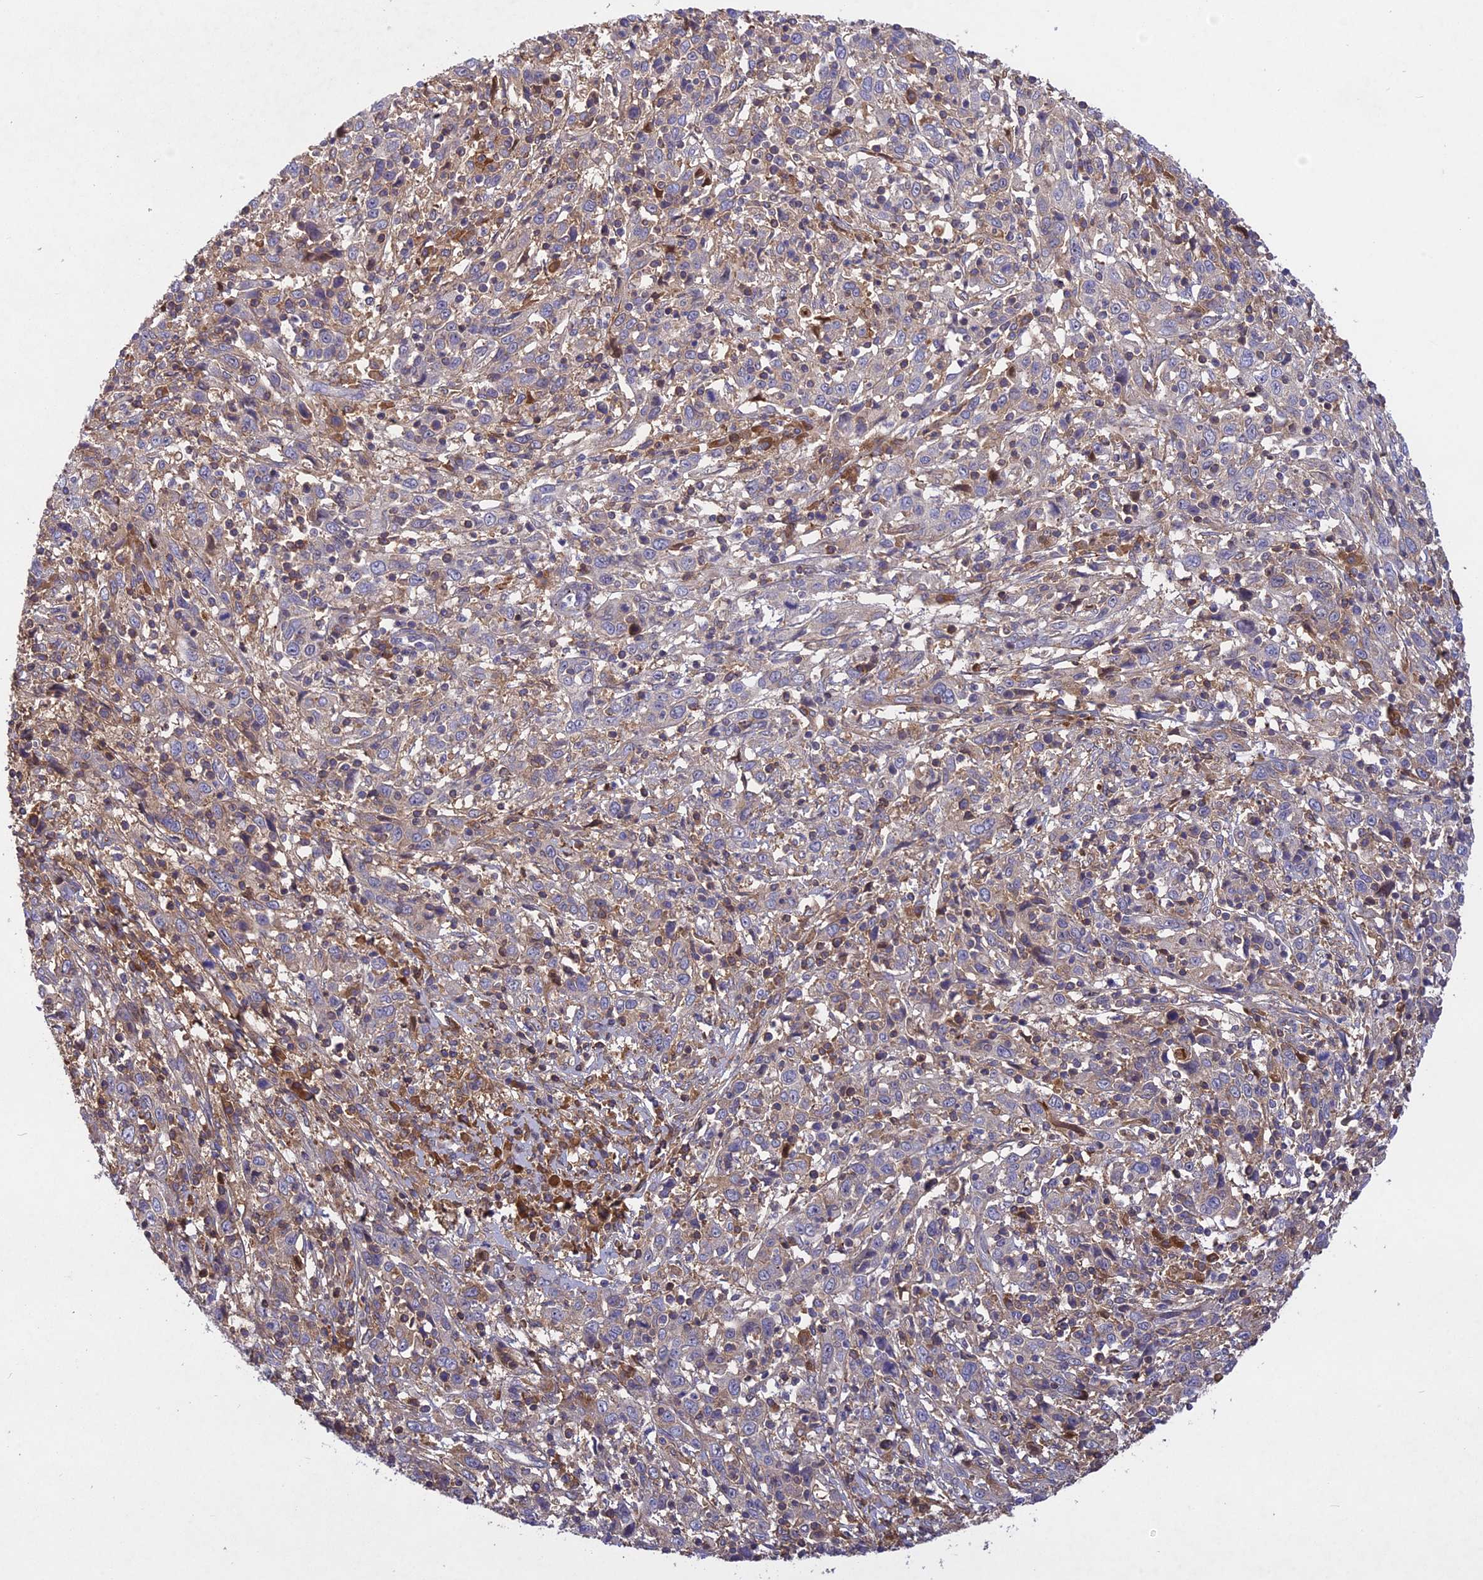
{"staining": {"intensity": "negative", "quantity": "none", "location": "none"}, "tissue": "cervical cancer", "cell_type": "Tumor cells", "image_type": "cancer", "snomed": [{"axis": "morphology", "description": "Squamous cell carcinoma, NOS"}, {"axis": "topography", "description": "Cervix"}], "caption": "High power microscopy micrograph of an immunohistochemistry photomicrograph of cervical squamous cell carcinoma, revealing no significant expression in tumor cells. The staining was performed using DAB (3,3'-diaminobenzidine) to visualize the protein expression in brown, while the nuclei were stained in blue with hematoxylin (Magnification: 20x).", "gene": "ADO", "patient": {"sex": "female", "age": 46}}